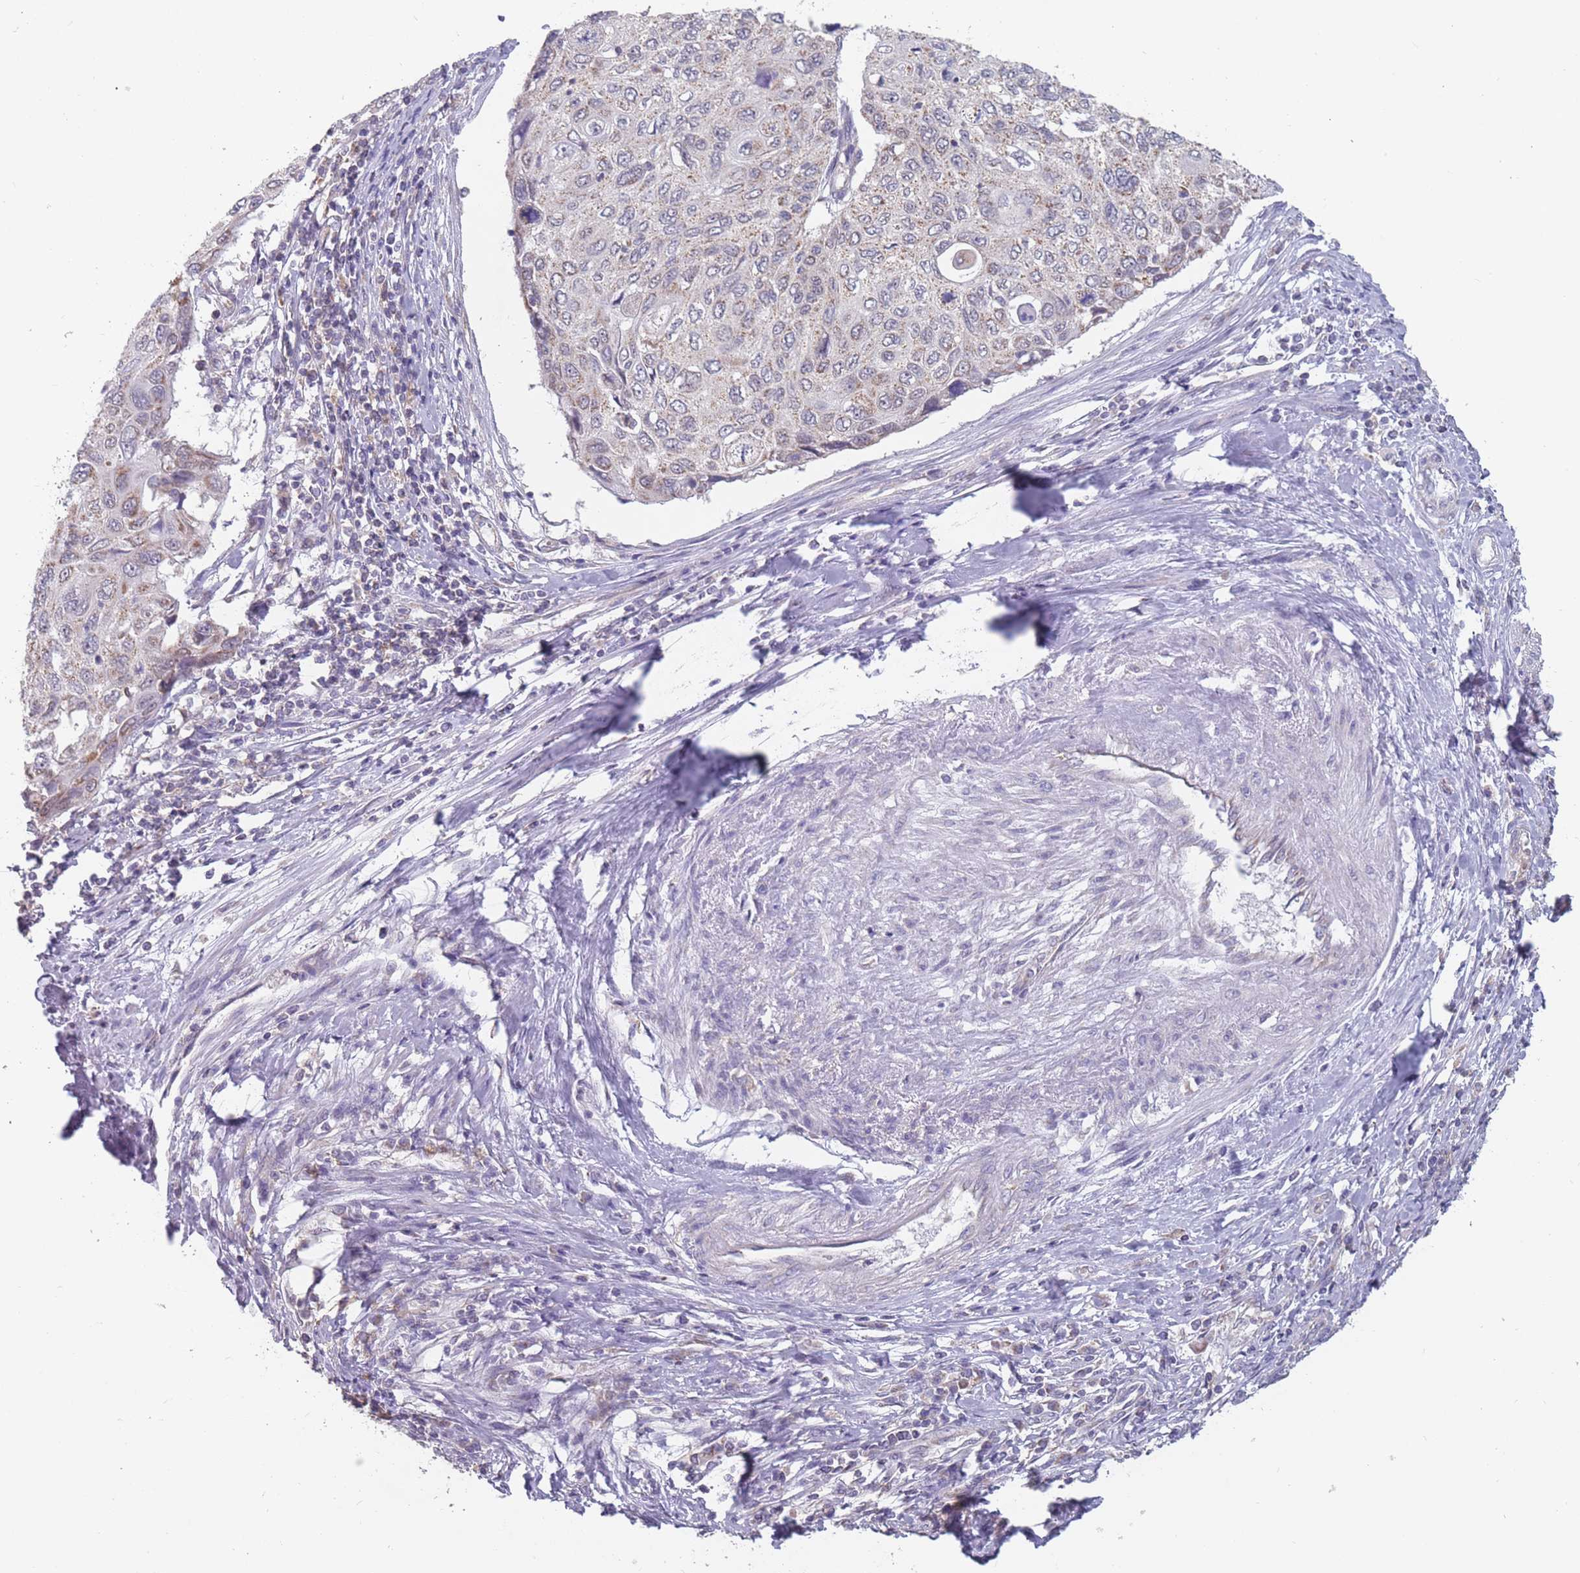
{"staining": {"intensity": "moderate", "quantity": "25%-75%", "location": "cytoplasmic/membranous"}, "tissue": "cervical cancer", "cell_type": "Tumor cells", "image_type": "cancer", "snomed": [{"axis": "morphology", "description": "Squamous cell carcinoma, NOS"}, {"axis": "topography", "description": "Cervix"}], "caption": "Immunohistochemistry of cervical cancer displays medium levels of moderate cytoplasmic/membranous staining in about 25%-75% of tumor cells.", "gene": "PEX7", "patient": {"sex": "female", "age": 70}}